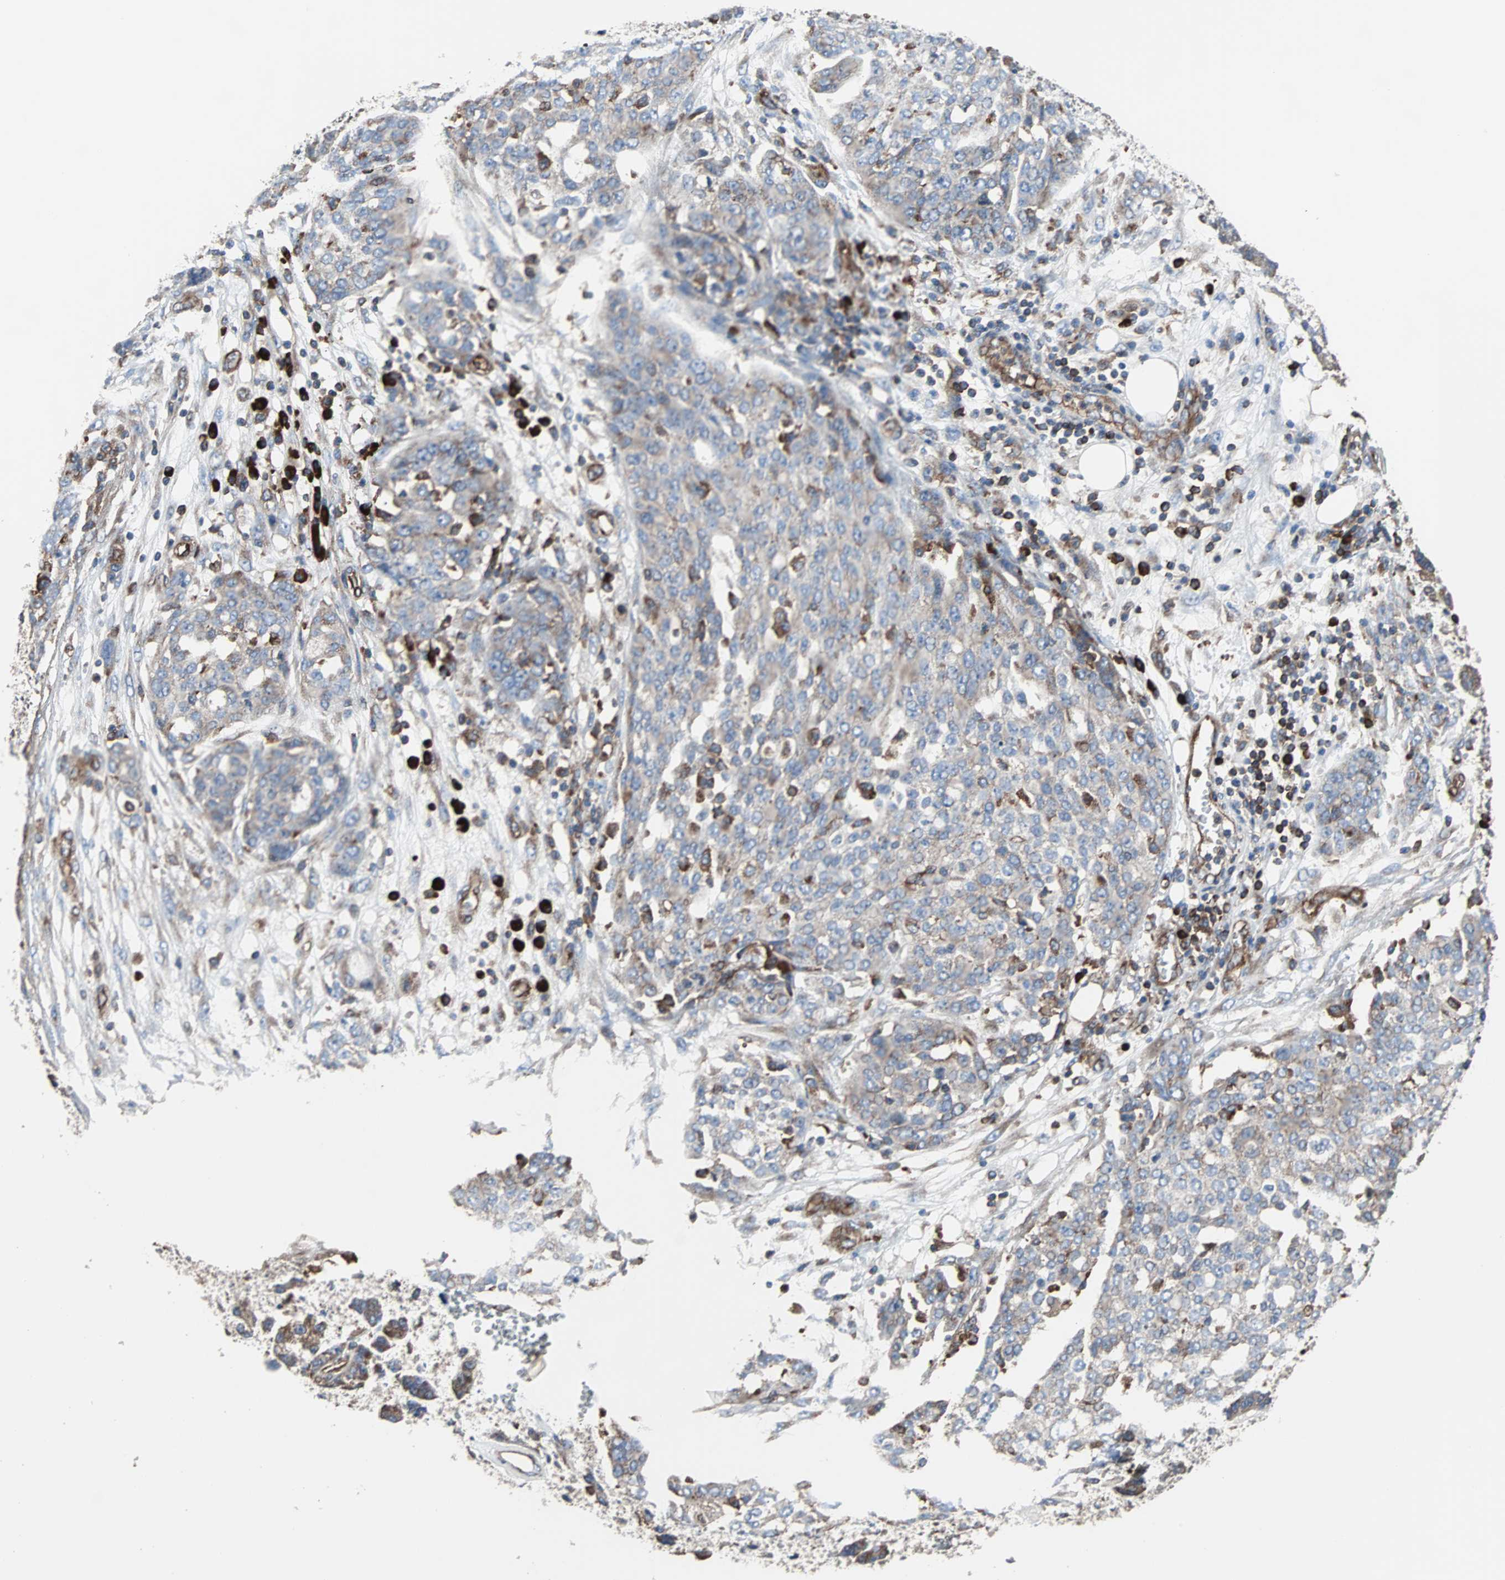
{"staining": {"intensity": "weak", "quantity": ">75%", "location": "cytoplasmic/membranous"}, "tissue": "ovarian cancer", "cell_type": "Tumor cells", "image_type": "cancer", "snomed": [{"axis": "morphology", "description": "Cystadenocarcinoma, serous, NOS"}, {"axis": "topography", "description": "Soft tissue"}, {"axis": "topography", "description": "Ovary"}], "caption": "Weak cytoplasmic/membranous protein positivity is seen in about >75% of tumor cells in ovarian serous cystadenocarcinoma. The staining is performed using DAB (3,3'-diaminobenzidine) brown chromogen to label protein expression. The nuclei are counter-stained blue using hematoxylin.", "gene": "PLCG2", "patient": {"sex": "female", "age": 57}}